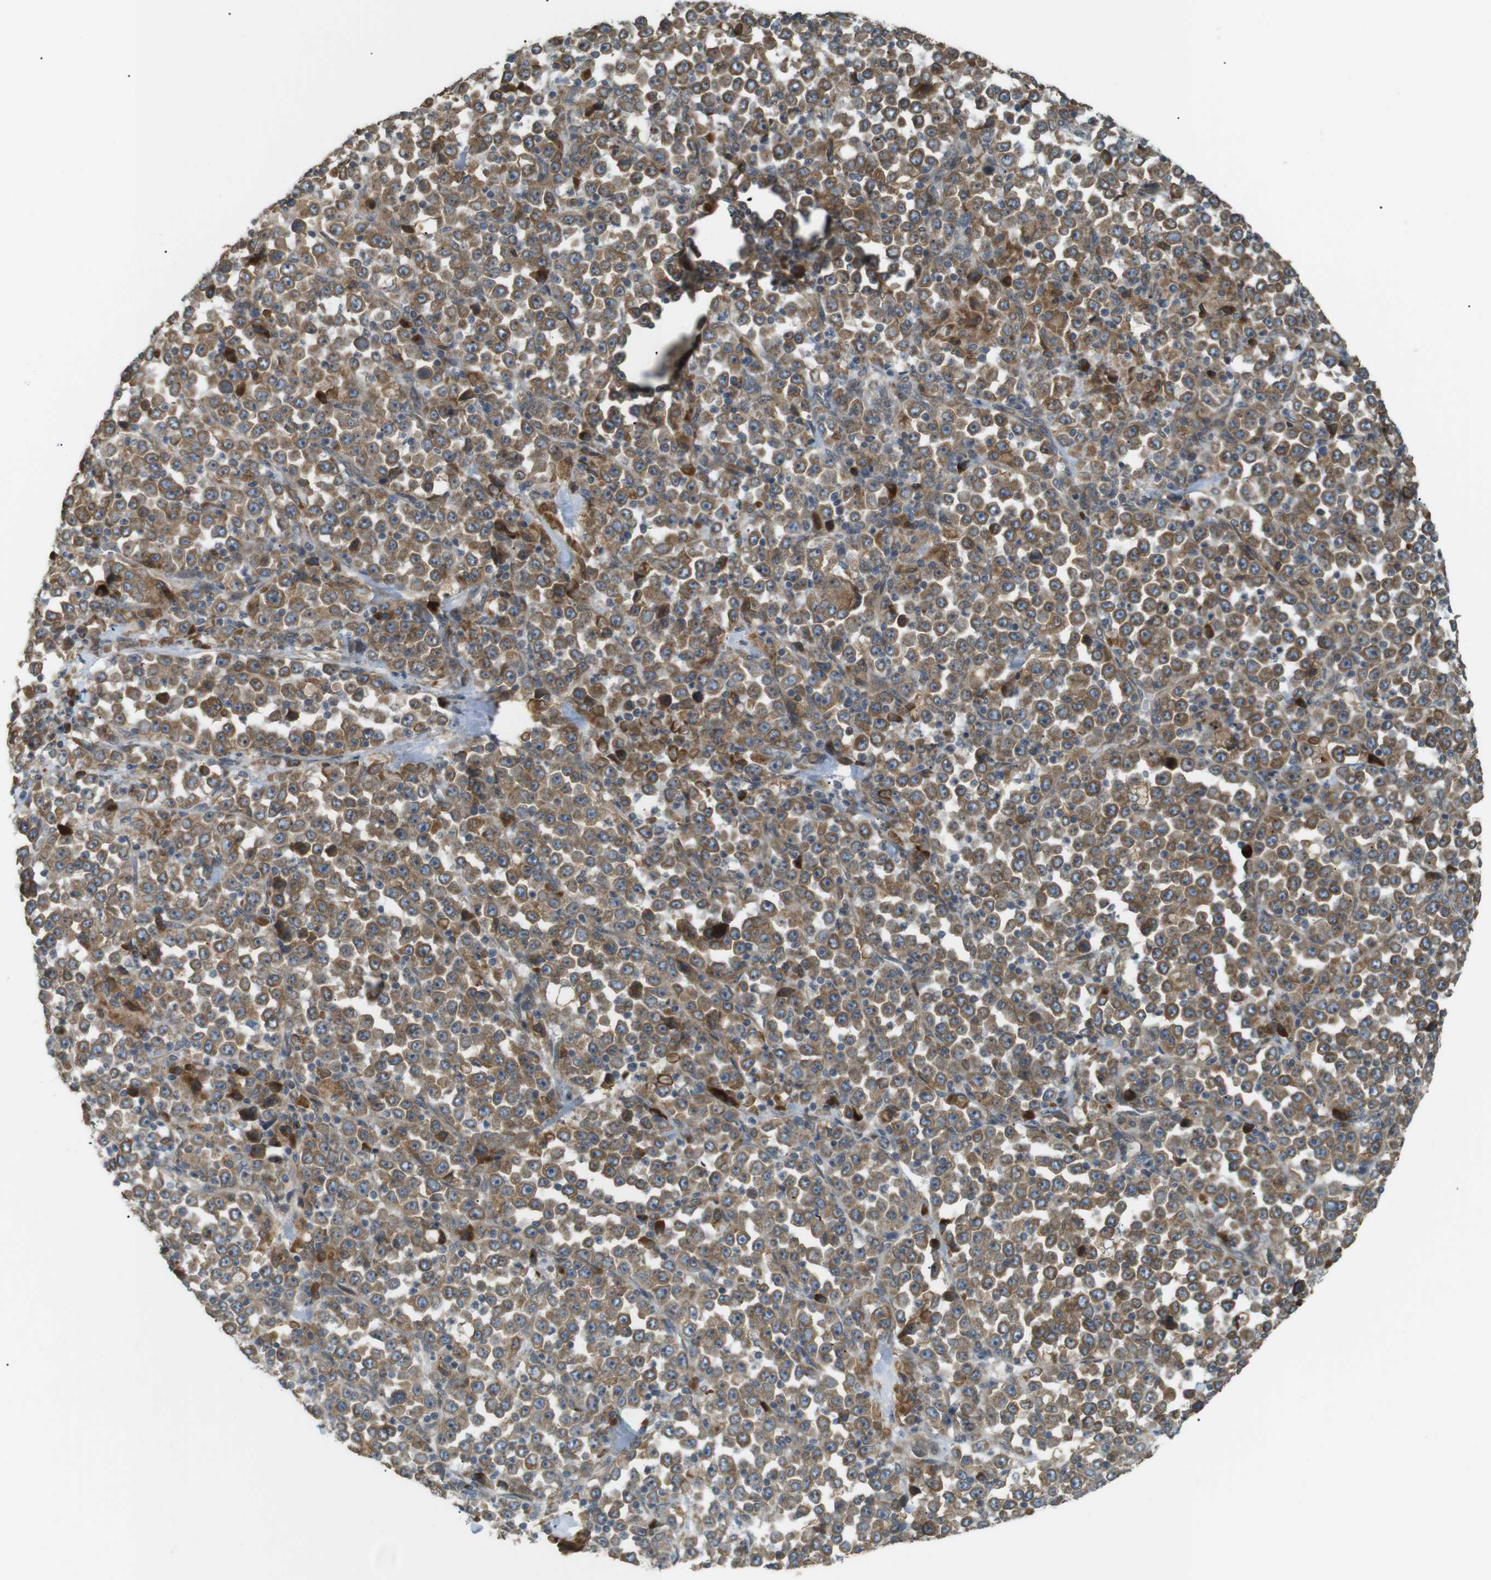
{"staining": {"intensity": "moderate", "quantity": ">75%", "location": "cytoplasmic/membranous"}, "tissue": "stomach cancer", "cell_type": "Tumor cells", "image_type": "cancer", "snomed": [{"axis": "morphology", "description": "Normal tissue, NOS"}, {"axis": "morphology", "description": "Adenocarcinoma, NOS"}, {"axis": "topography", "description": "Stomach, upper"}, {"axis": "topography", "description": "Stomach"}], "caption": "A brown stain shows moderate cytoplasmic/membranous expression of a protein in human stomach adenocarcinoma tumor cells.", "gene": "TMED4", "patient": {"sex": "male", "age": 59}}